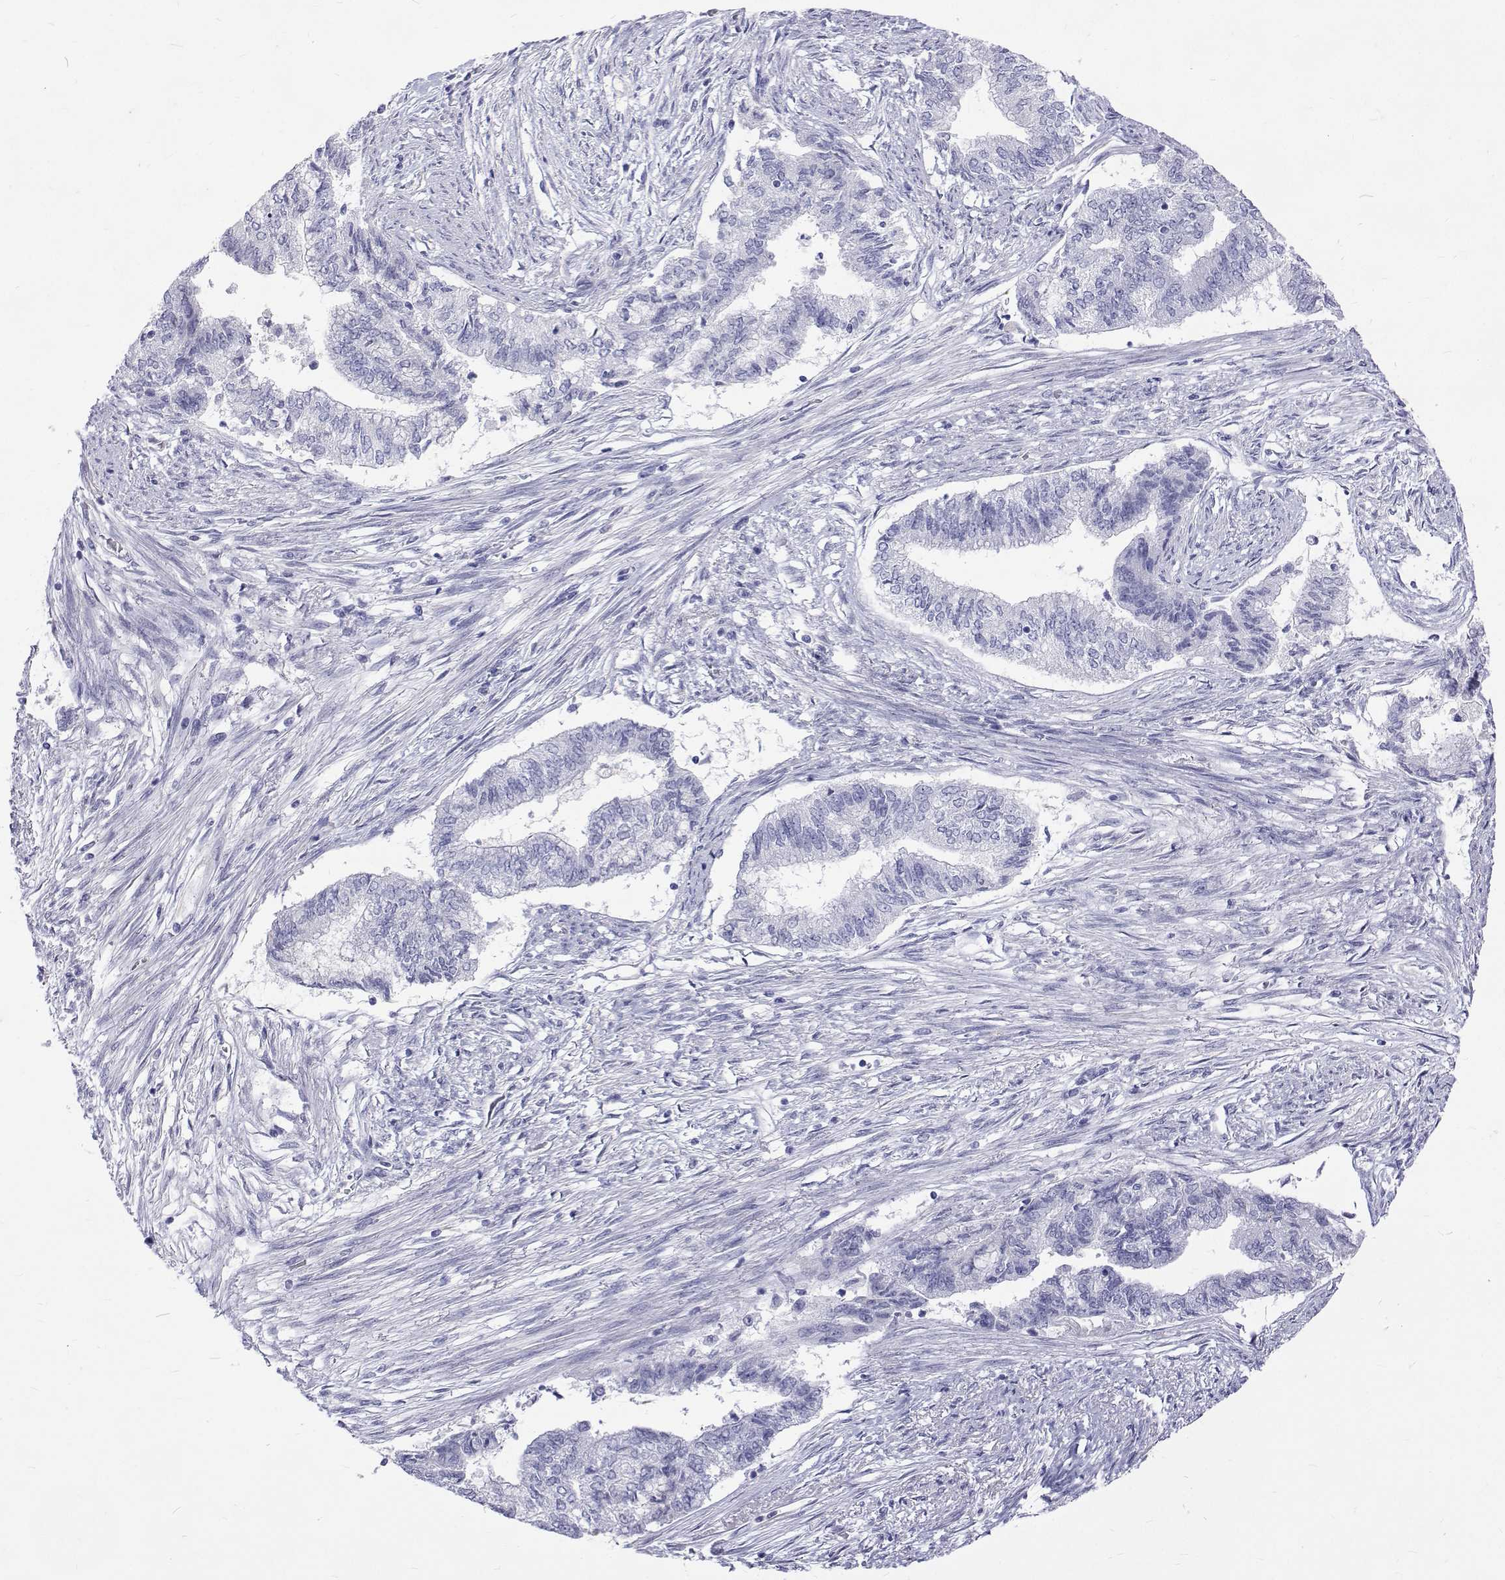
{"staining": {"intensity": "negative", "quantity": "none", "location": "none"}, "tissue": "endometrial cancer", "cell_type": "Tumor cells", "image_type": "cancer", "snomed": [{"axis": "morphology", "description": "Adenocarcinoma, NOS"}, {"axis": "topography", "description": "Endometrium"}], "caption": "This is an immunohistochemistry histopathology image of endometrial adenocarcinoma. There is no expression in tumor cells.", "gene": "OPRPN", "patient": {"sex": "female", "age": 65}}